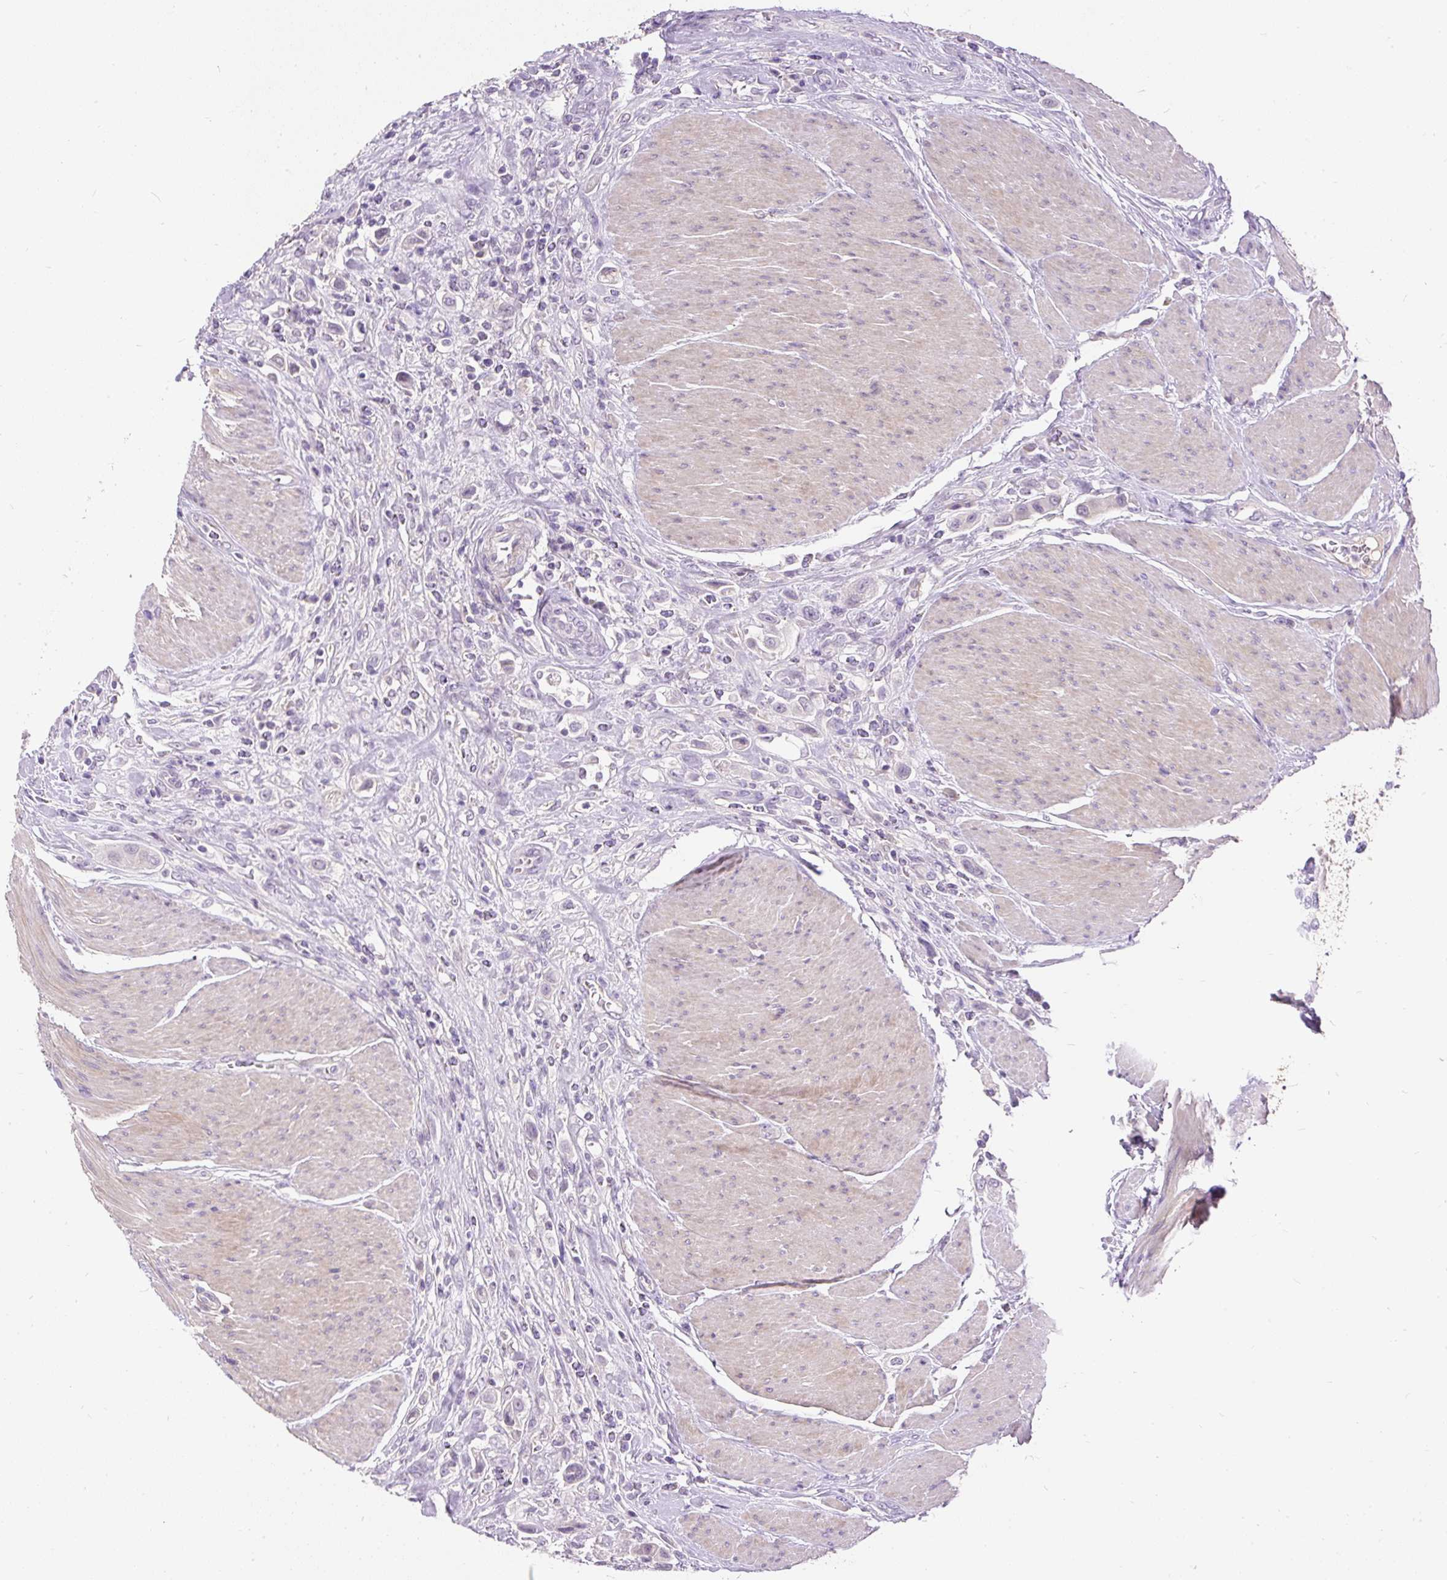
{"staining": {"intensity": "negative", "quantity": "none", "location": "none"}, "tissue": "urothelial cancer", "cell_type": "Tumor cells", "image_type": "cancer", "snomed": [{"axis": "morphology", "description": "Urothelial carcinoma, High grade"}, {"axis": "topography", "description": "Urinary bladder"}], "caption": "This is an immunohistochemistry photomicrograph of human urothelial cancer. There is no positivity in tumor cells.", "gene": "KRTAP20-3", "patient": {"sex": "male", "age": 50}}